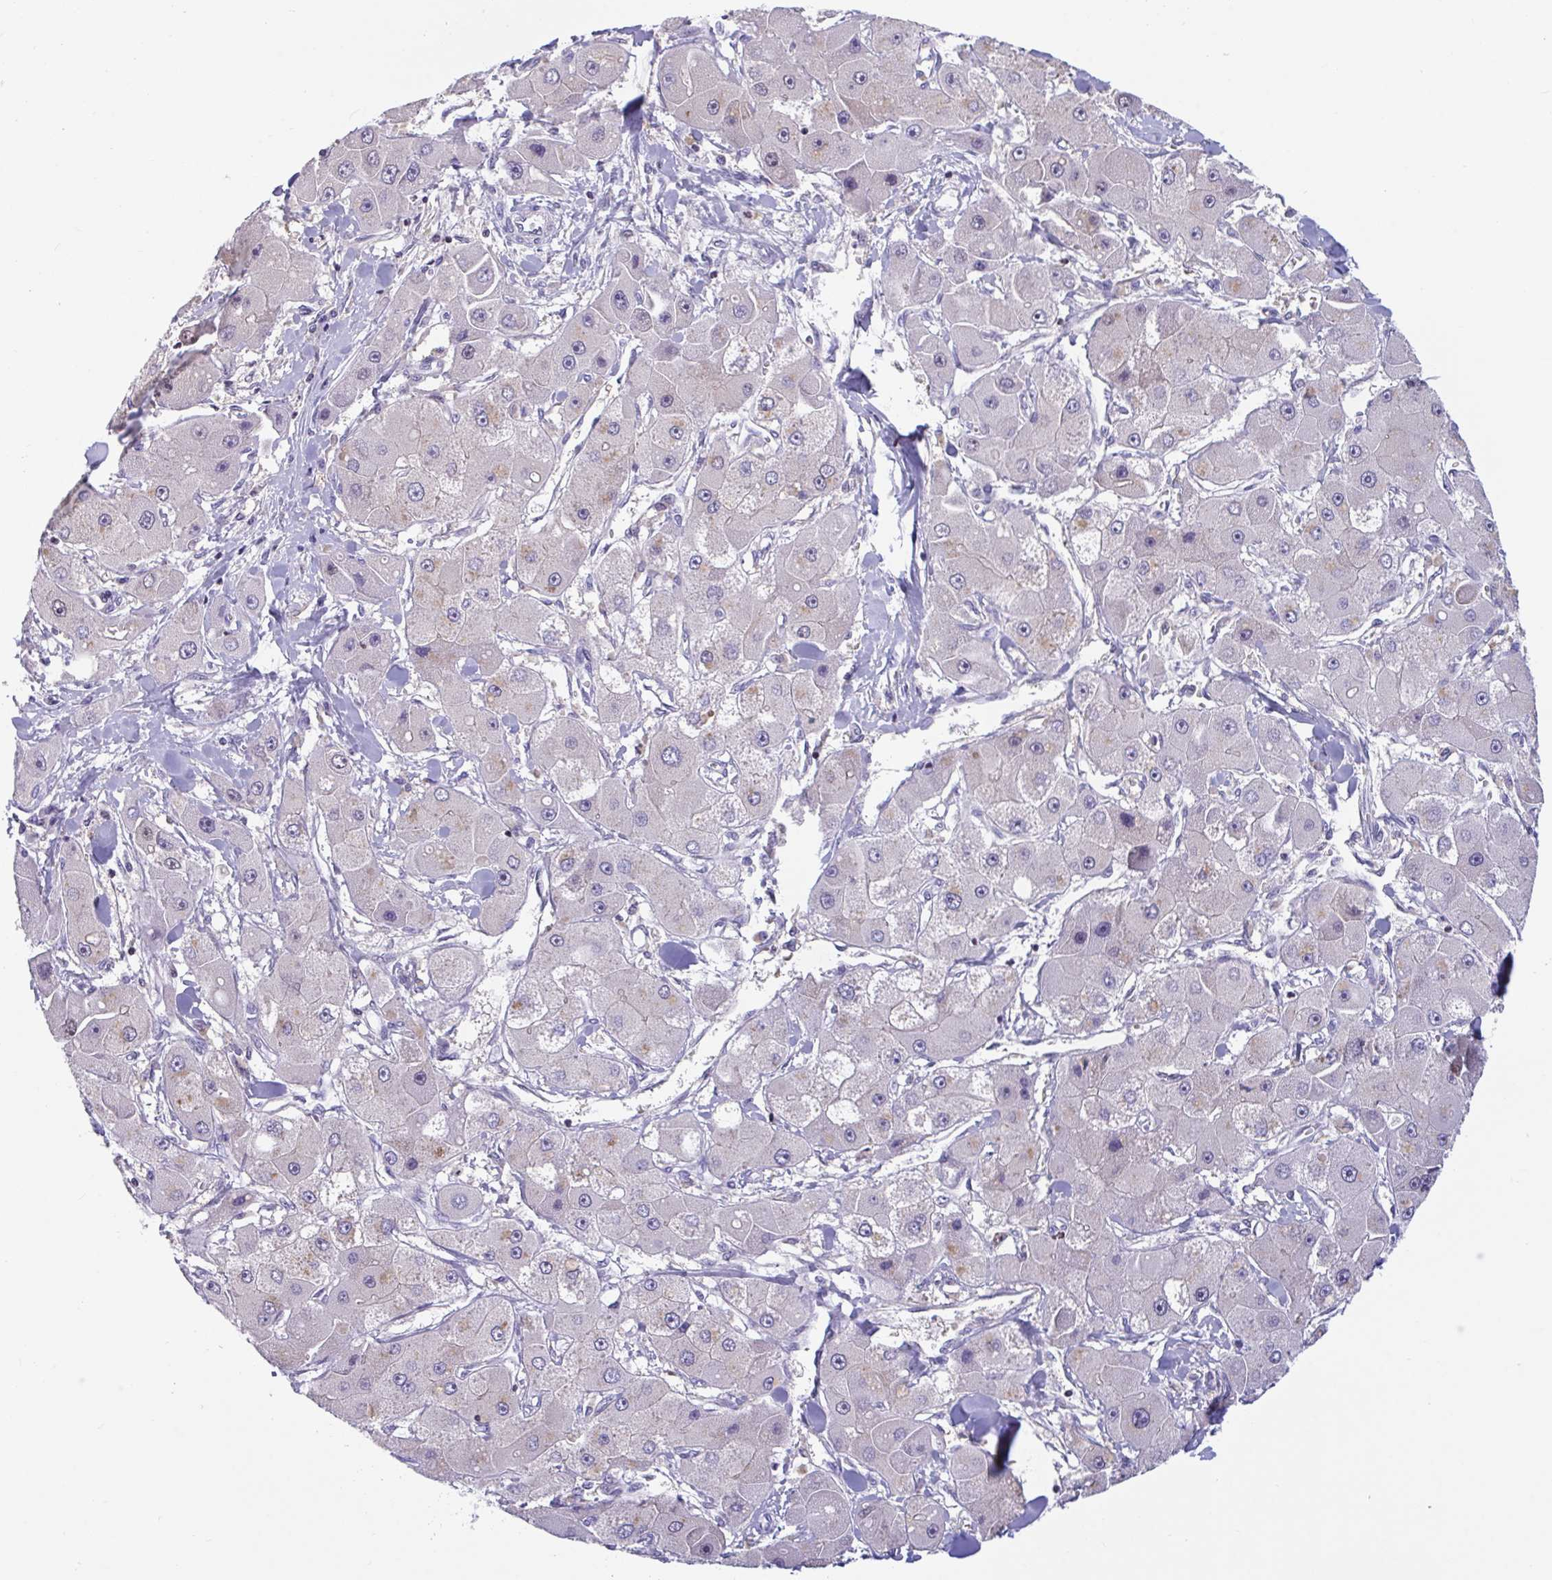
{"staining": {"intensity": "negative", "quantity": "none", "location": "none"}, "tissue": "liver cancer", "cell_type": "Tumor cells", "image_type": "cancer", "snomed": [{"axis": "morphology", "description": "Carcinoma, Hepatocellular, NOS"}, {"axis": "topography", "description": "Liver"}], "caption": "Liver cancer stained for a protein using immunohistochemistry (IHC) demonstrates no expression tumor cells.", "gene": "SNX11", "patient": {"sex": "male", "age": 24}}